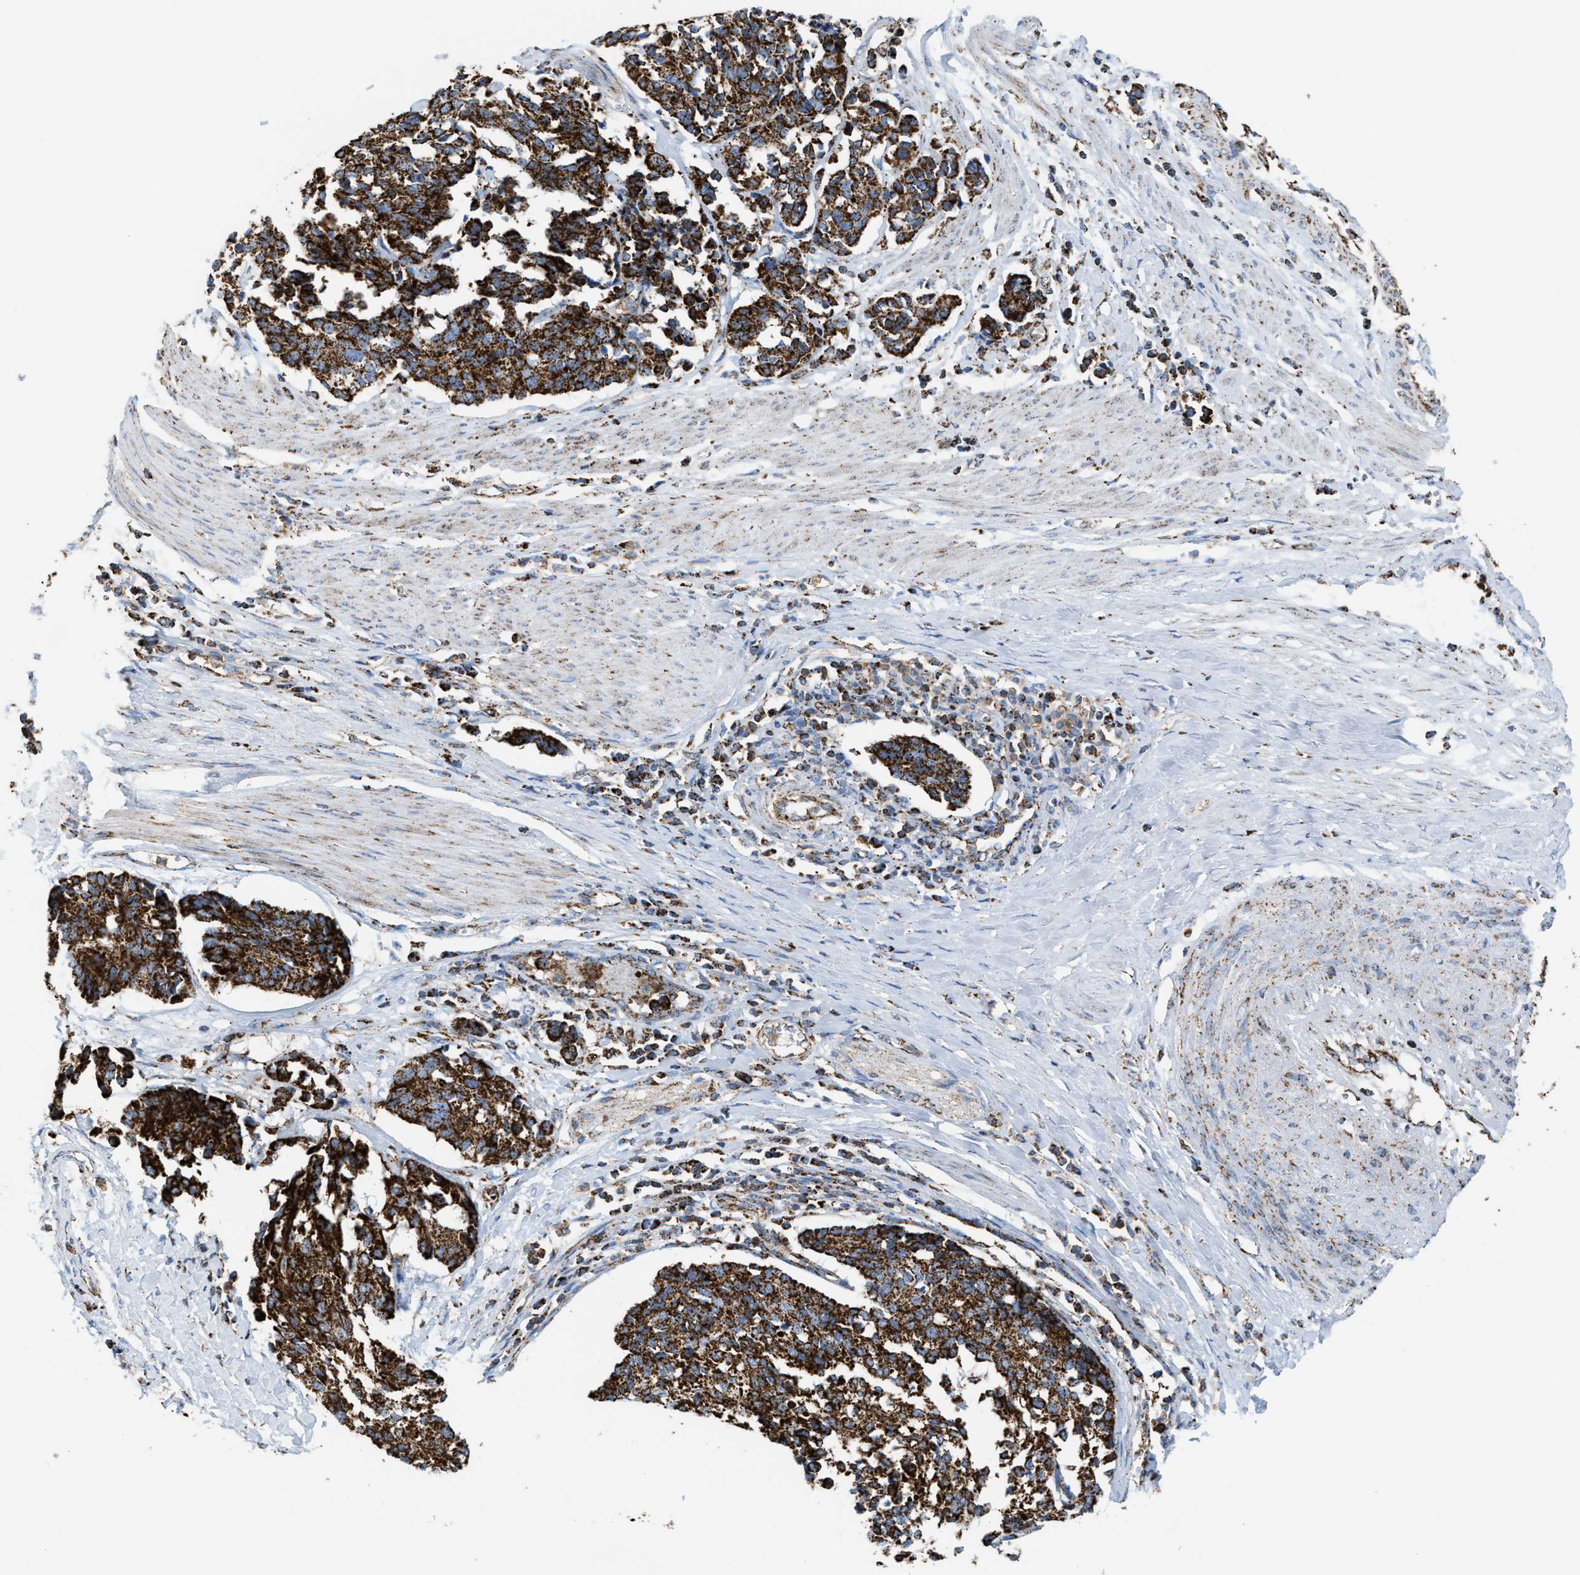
{"staining": {"intensity": "strong", "quantity": ">75%", "location": "cytoplasmic/membranous"}, "tissue": "cervical cancer", "cell_type": "Tumor cells", "image_type": "cancer", "snomed": [{"axis": "morphology", "description": "Normal tissue, NOS"}, {"axis": "morphology", "description": "Squamous cell carcinoma, NOS"}, {"axis": "topography", "description": "Cervix"}], "caption": "Cervical squamous cell carcinoma was stained to show a protein in brown. There is high levels of strong cytoplasmic/membranous positivity in approximately >75% of tumor cells.", "gene": "ECHS1", "patient": {"sex": "female", "age": 35}}